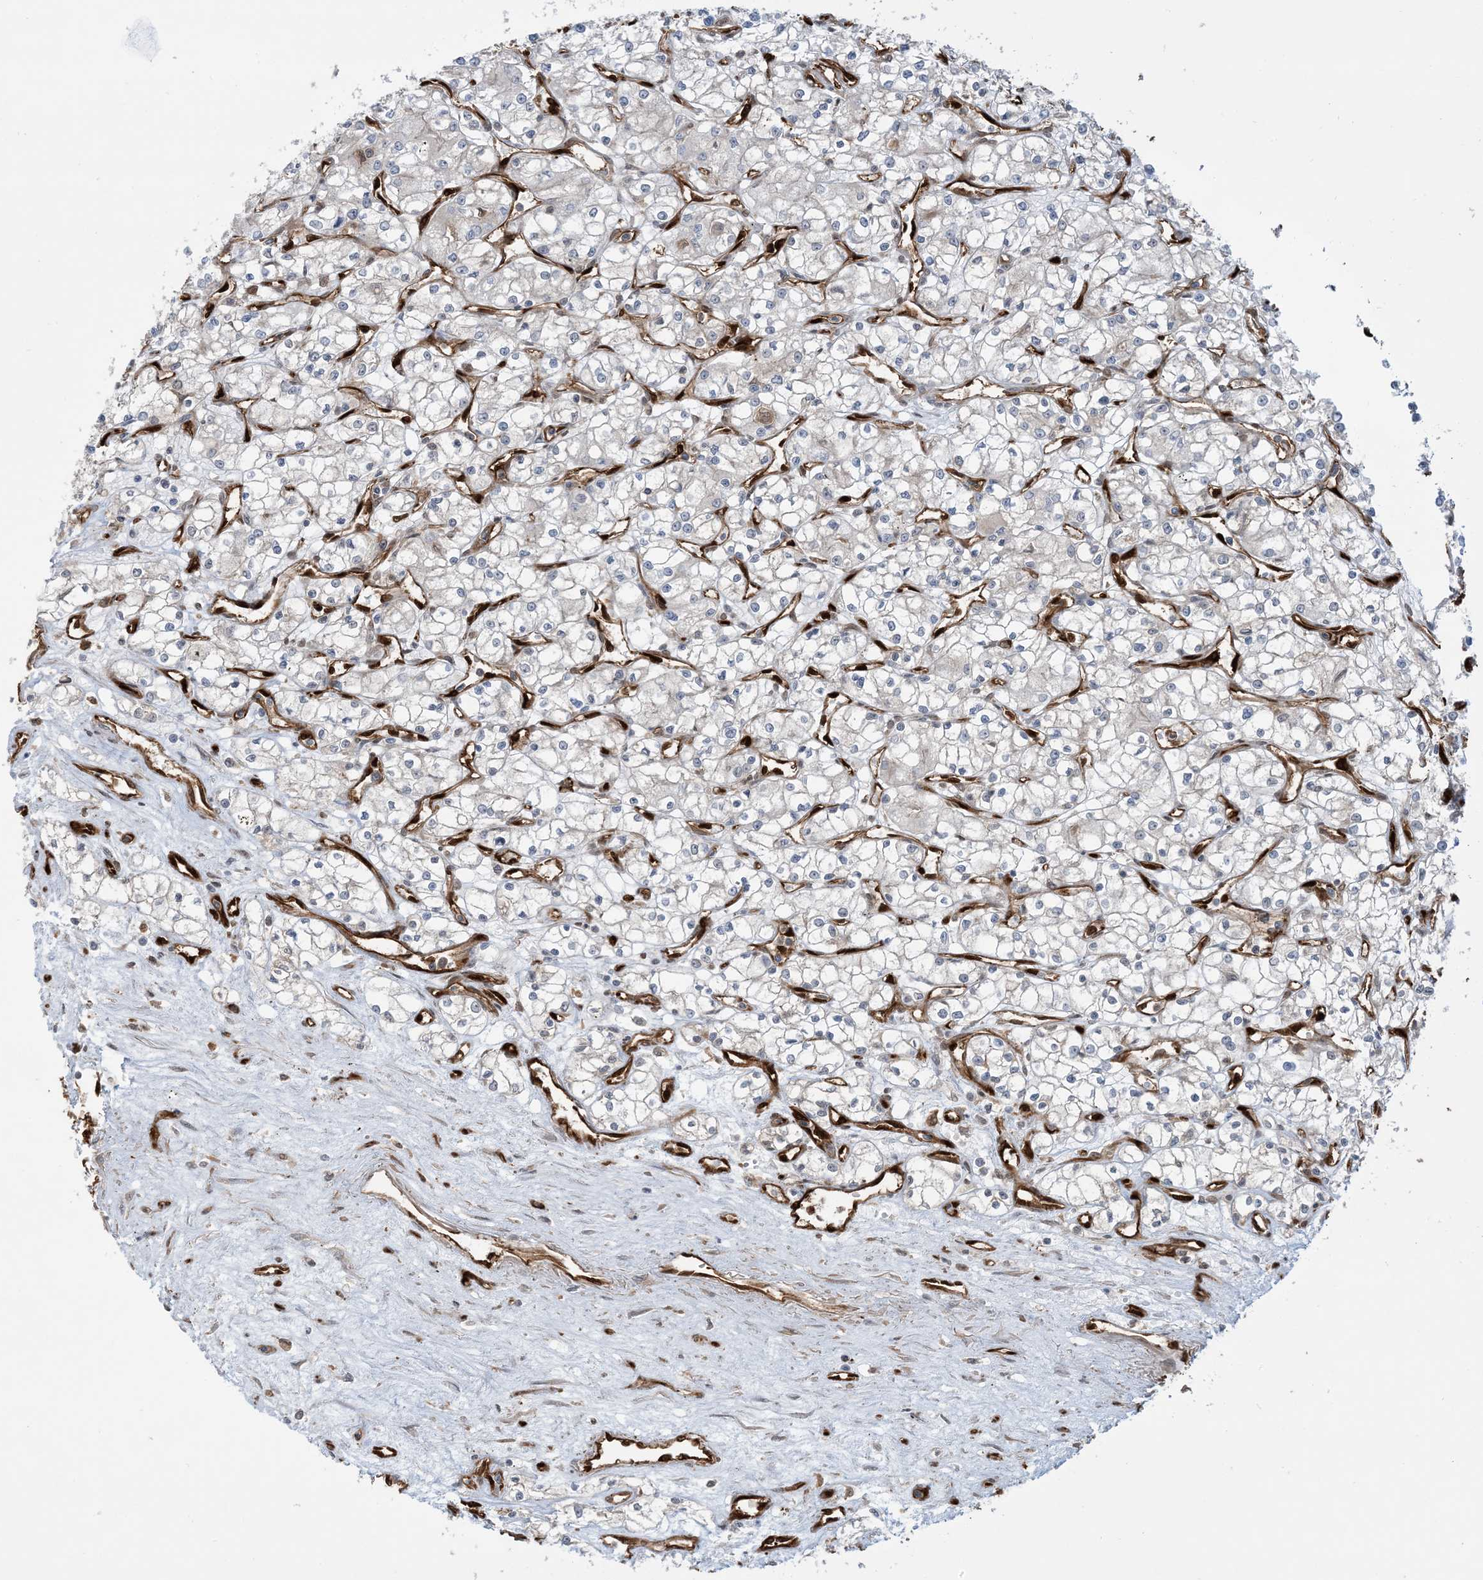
{"staining": {"intensity": "negative", "quantity": "none", "location": "none"}, "tissue": "renal cancer", "cell_type": "Tumor cells", "image_type": "cancer", "snomed": [{"axis": "morphology", "description": "Adenocarcinoma, NOS"}, {"axis": "topography", "description": "Kidney"}], "caption": "High power microscopy photomicrograph of an IHC histopathology image of renal cancer (adenocarcinoma), revealing no significant expression in tumor cells.", "gene": "PPM1F", "patient": {"sex": "male", "age": 59}}